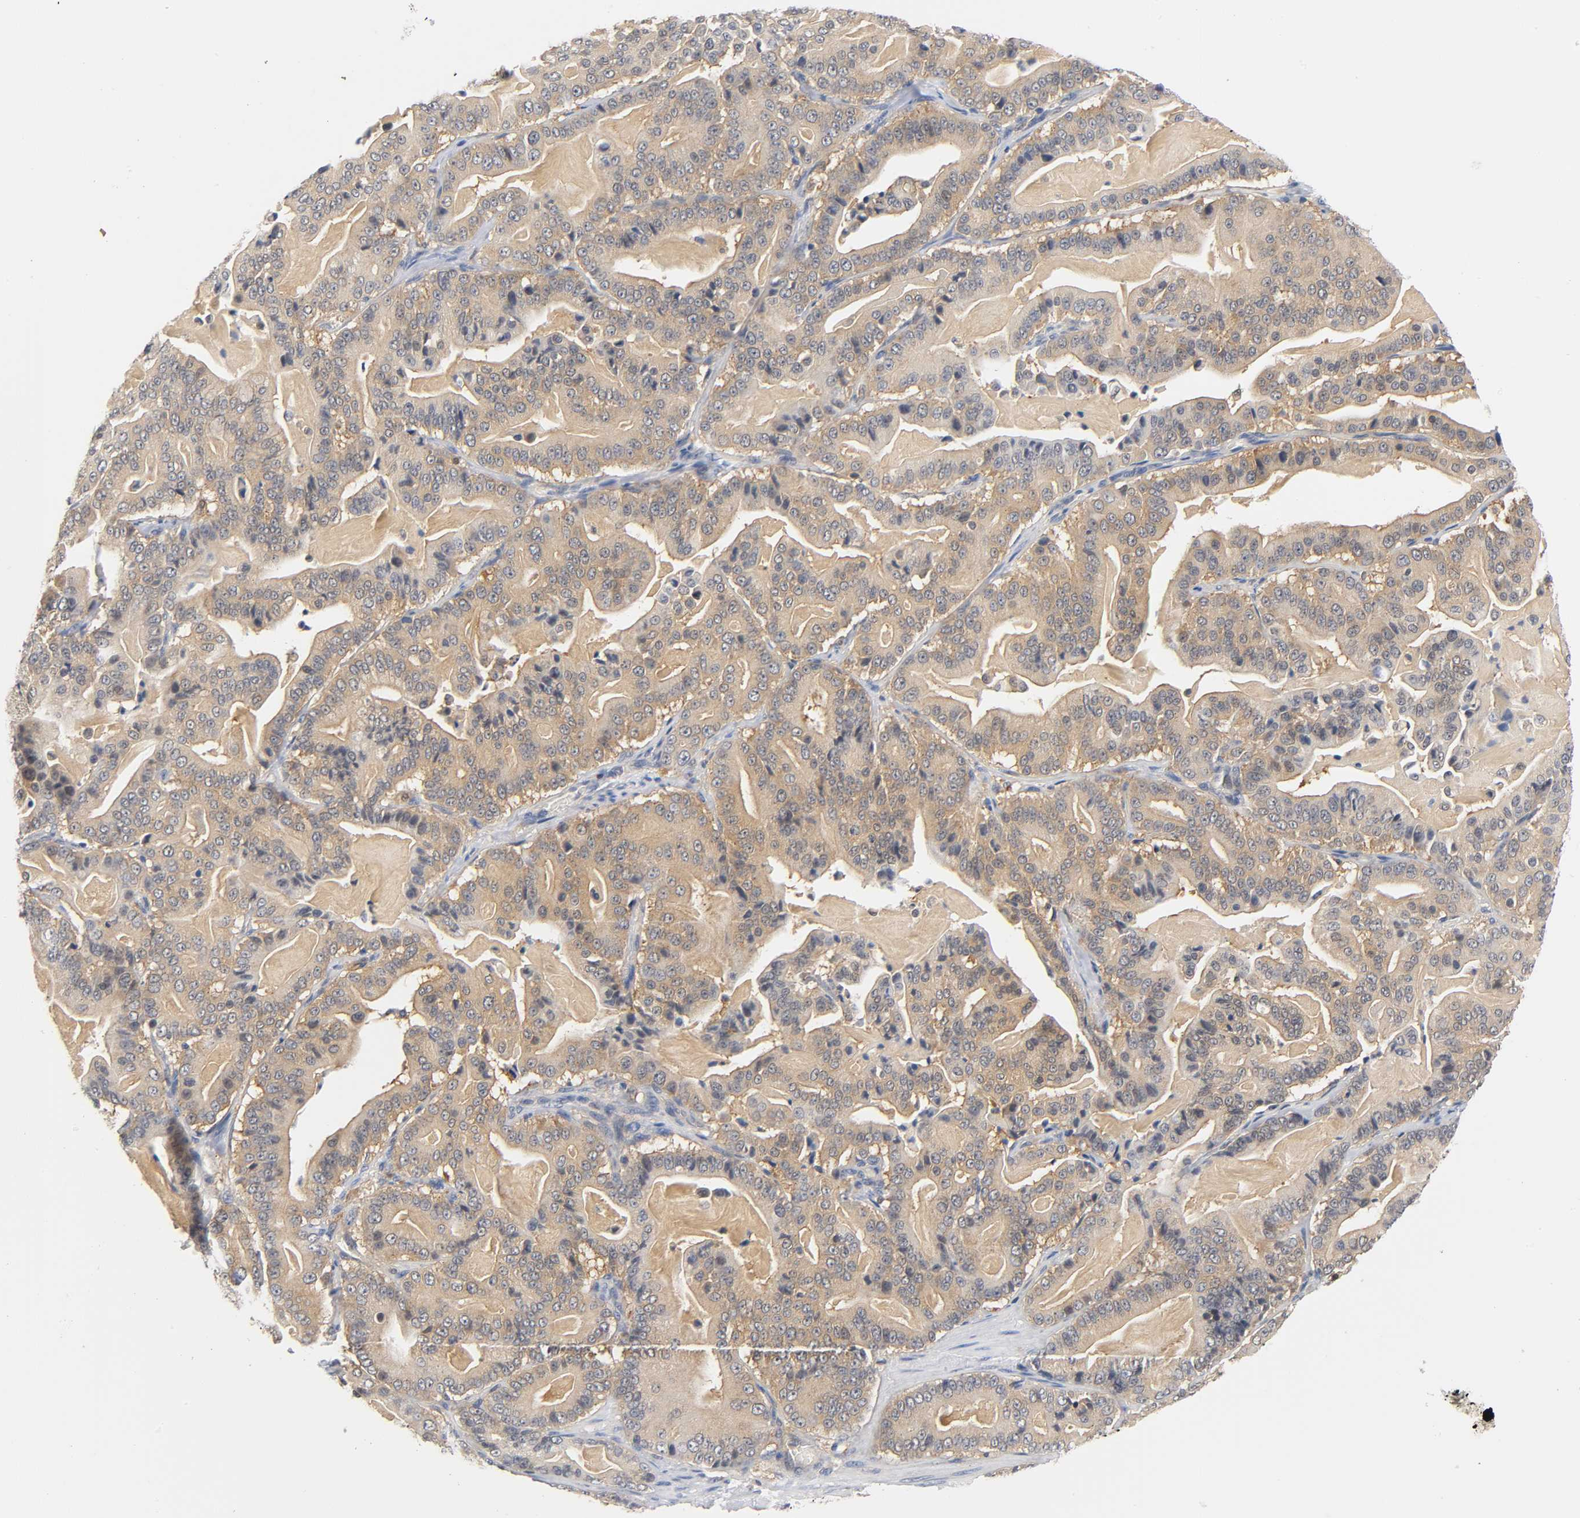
{"staining": {"intensity": "moderate", "quantity": ">75%", "location": "cytoplasmic/membranous"}, "tissue": "pancreatic cancer", "cell_type": "Tumor cells", "image_type": "cancer", "snomed": [{"axis": "morphology", "description": "Adenocarcinoma, NOS"}, {"axis": "topography", "description": "Pancreas"}], "caption": "Pancreatic cancer stained with a protein marker demonstrates moderate staining in tumor cells.", "gene": "FYN", "patient": {"sex": "male", "age": 63}}